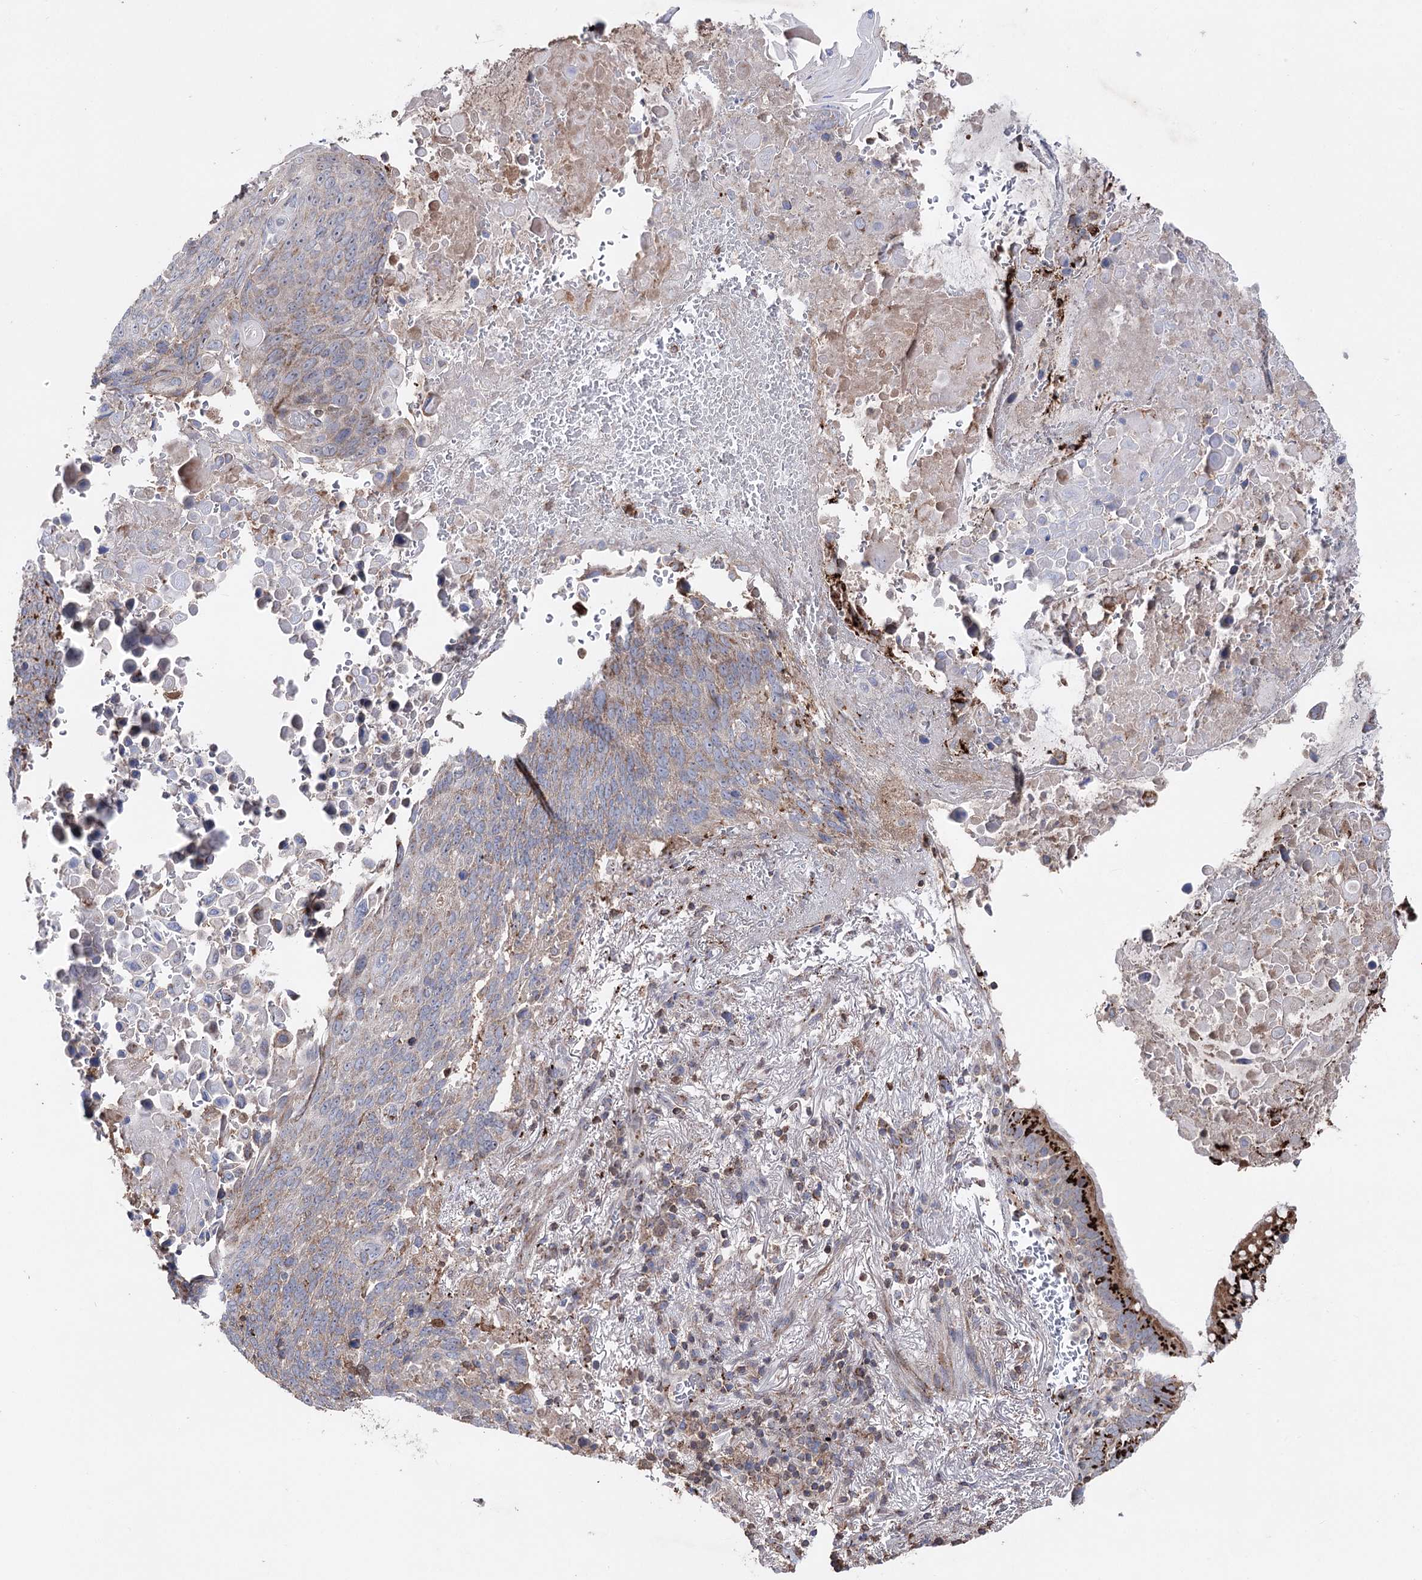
{"staining": {"intensity": "strong", "quantity": "<25%", "location": "cytoplasmic/membranous"}, "tissue": "lung cancer", "cell_type": "Tumor cells", "image_type": "cancer", "snomed": [{"axis": "morphology", "description": "Squamous cell carcinoma, NOS"}, {"axis": "topography", "description": "Lung"}], "caption": "Brown immunohistochemical staining in human lung cancer (squamous cell carcinoma) shows strong cytoplasmic/membranous positivity in approximately <25% of tumor cells. (DAB (3,3'-diaminobenzidine) = brown stain, brightfield microscopy at high magnification).", "gene": "ARHGAP20", "patient": {"sex": "male", "age": 66}}